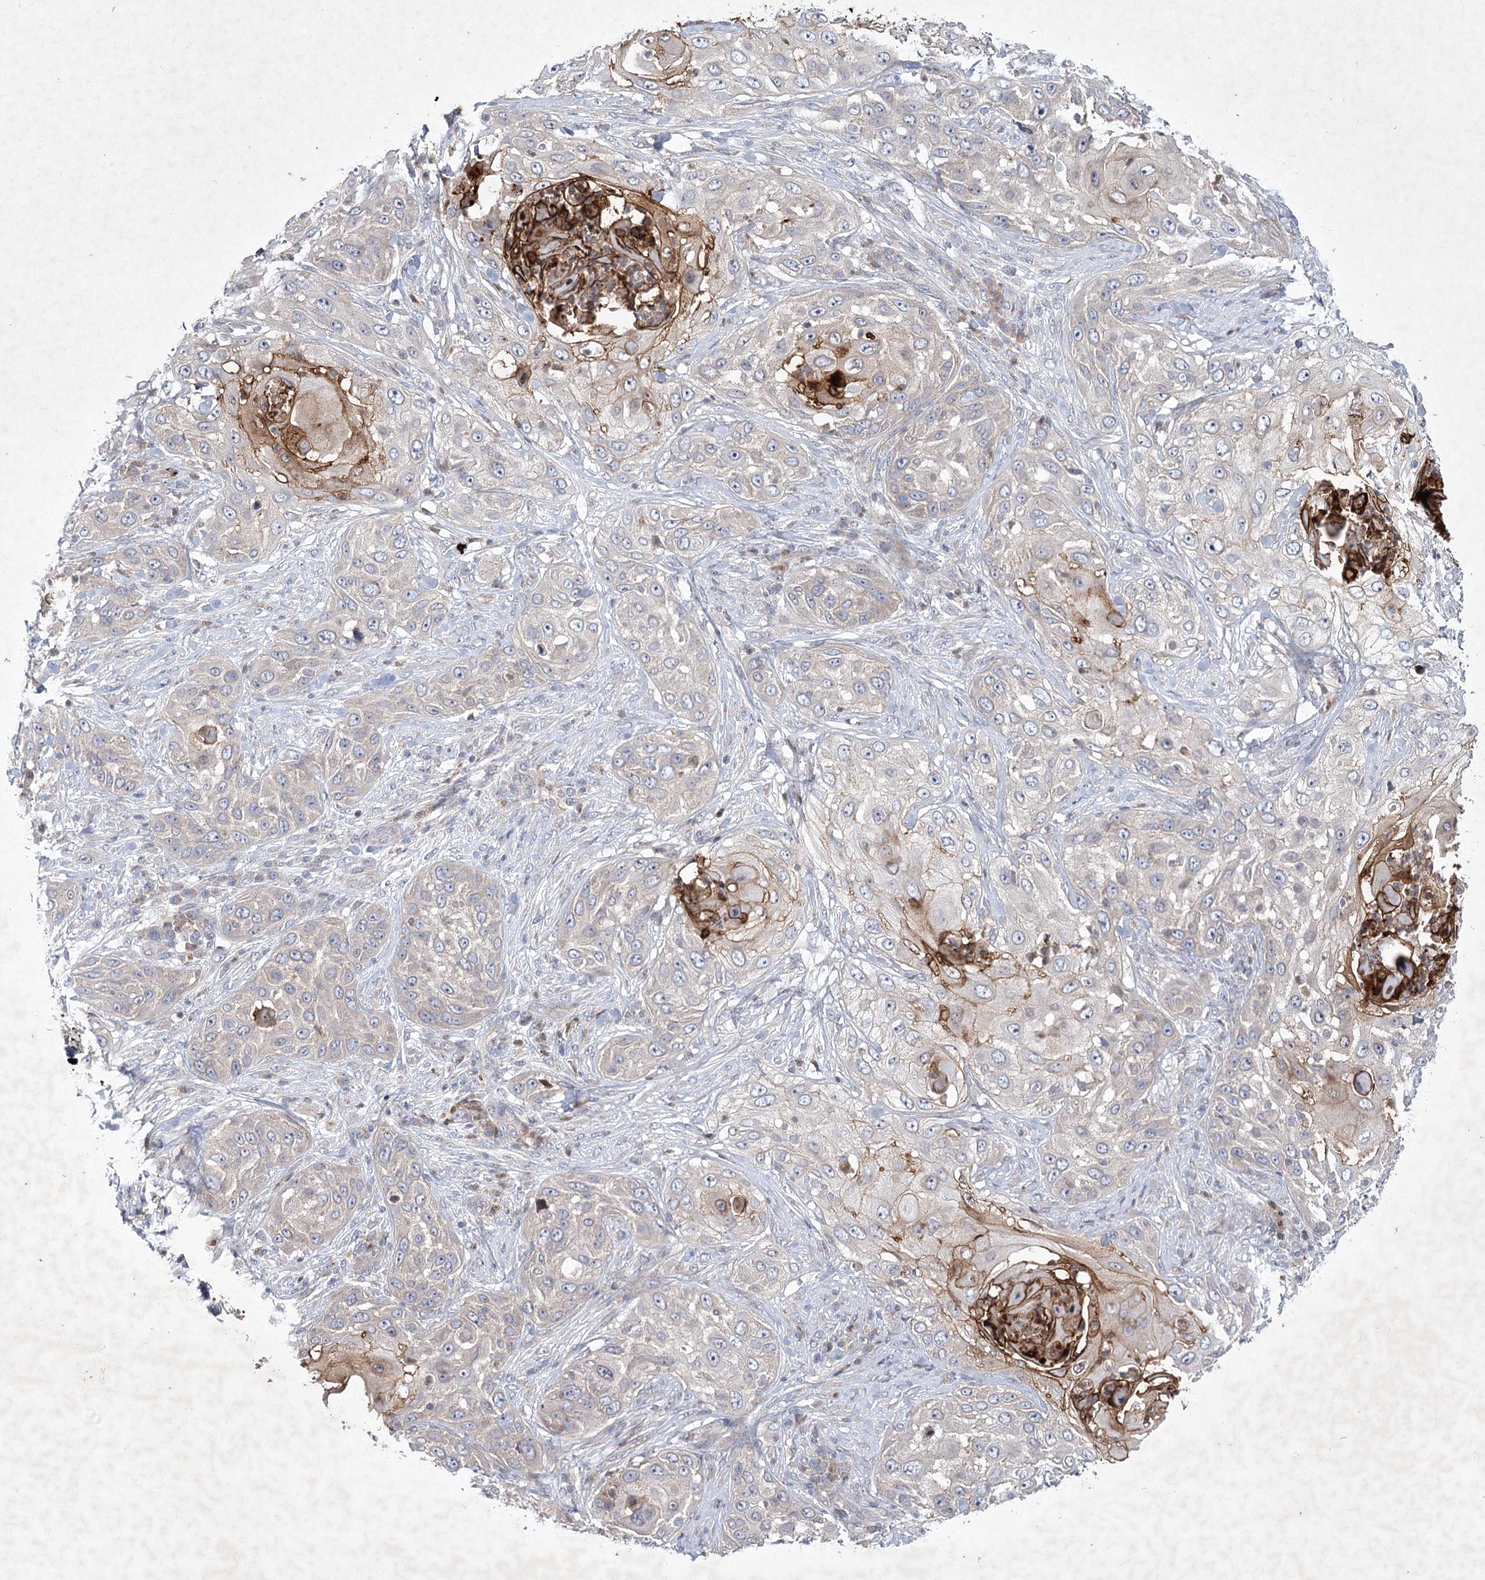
{"staining": {"intensity": "strong", "quantity": "<25%", "location": "cytoplasmic/membranous"}, "tissue": "skin cancer", "cell_type": "Tumor cells", "image_type": "cancer", "snomed": [{"axis": "morphology", "description": "Squamous cell carcinoma, NOS"}, {"axis": "topography", "description": "Skin"}], "caption": "Protein expression analysis of human skin cancer reveals strong cytoplasmic/membranous staining in approximately <25% of tumor cells.", "gene": "MAP3K13", "patient": {"sex": "female", "age": 44}}